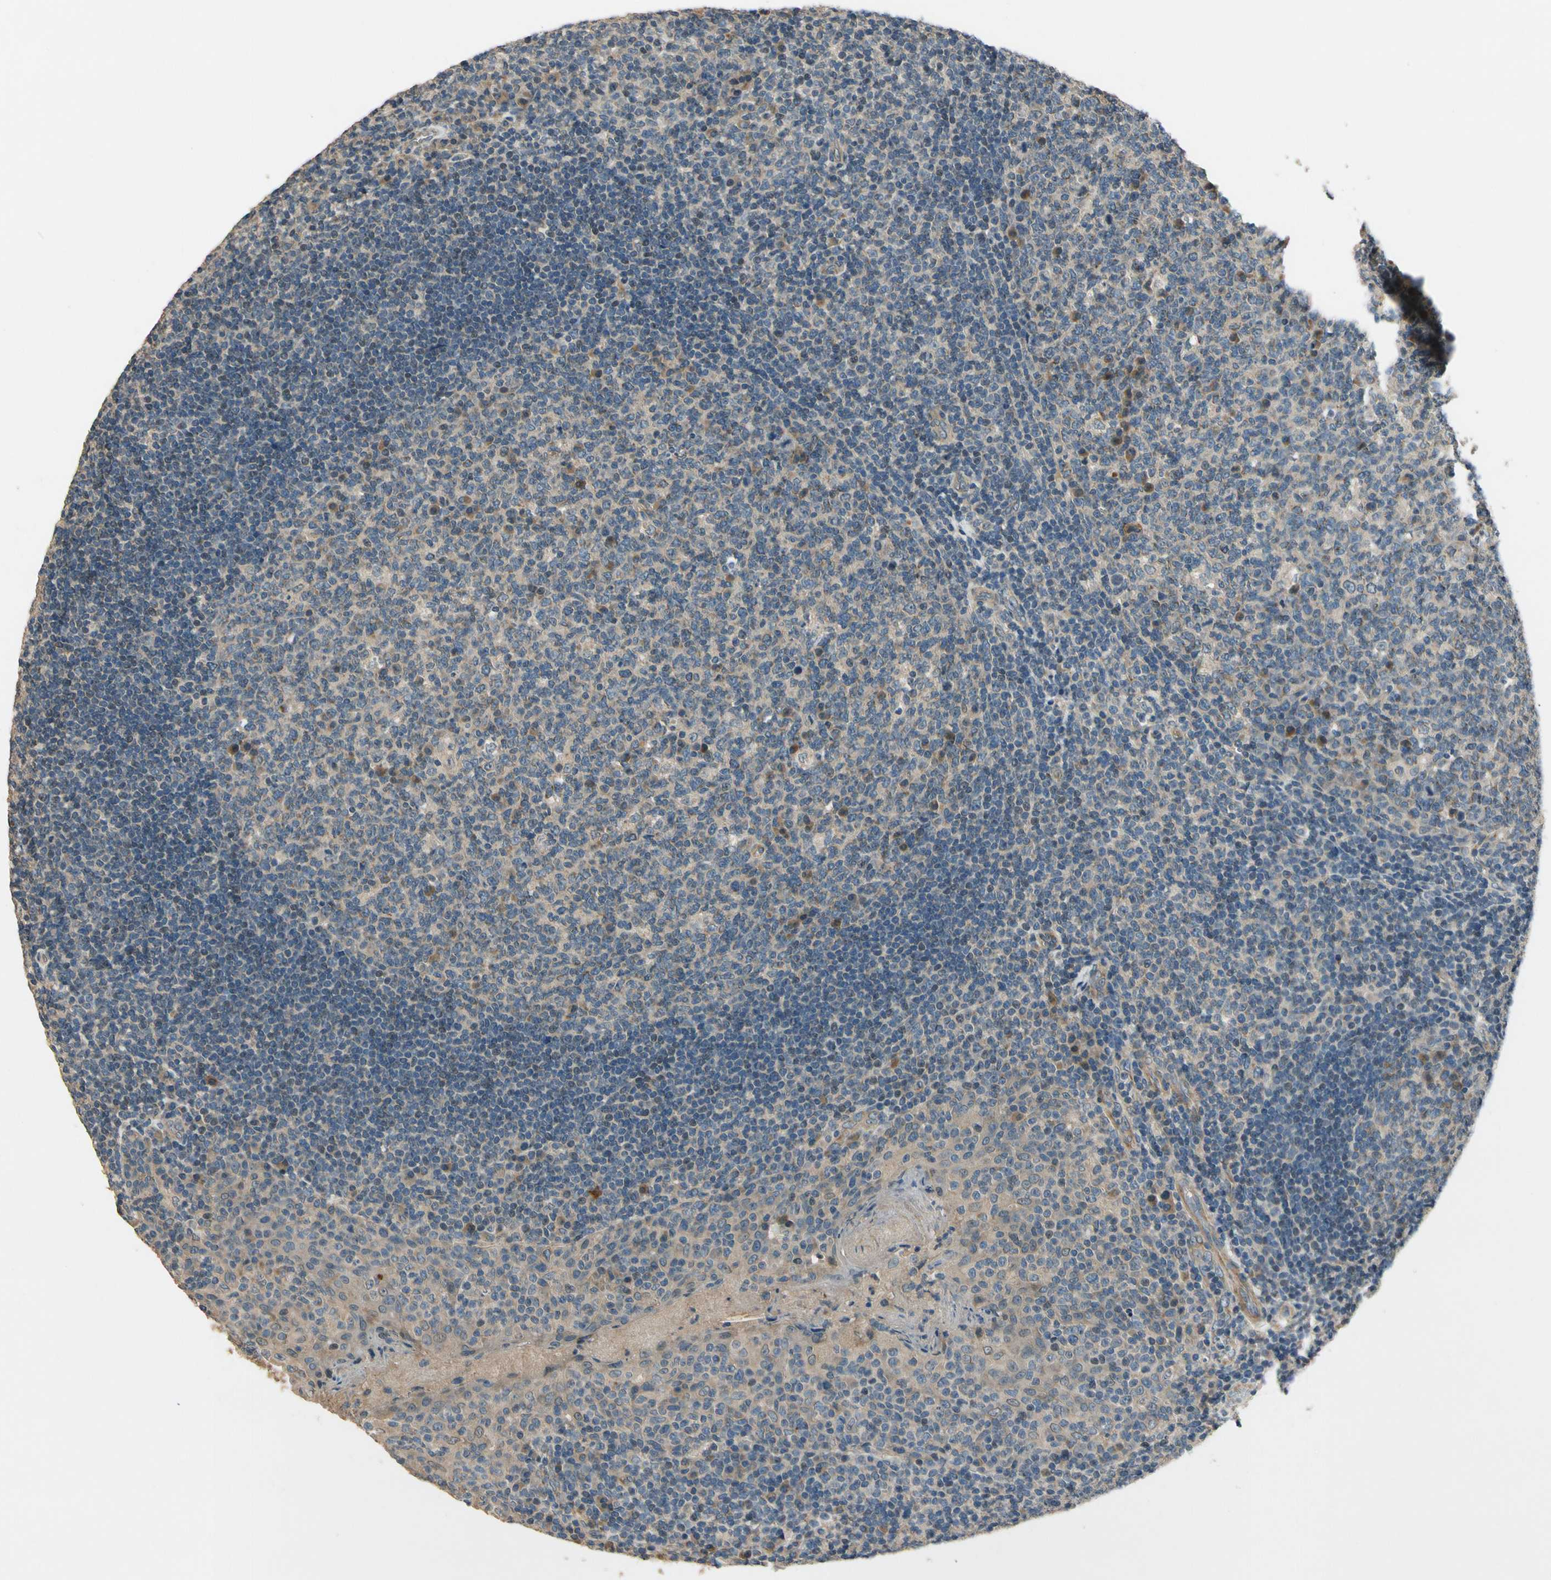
{"staining": {"intensity": "weak", "quantity": "<25%", "location": "cytoplasmic/membranous"}, "tissue": "tonsil", "cell_type": "Germinal center cells", "image_type": "normal", "snomed": [{"axis": "morphology", "description": "Normal tissue, NOS"}, {"axis": "topography", "description": "Tonsil"}], "caption": "The histopathology image shows no significant staining in germinal center cells of tonsil. Brightfield microscopy of immunohistochemistry stained with DAB (brown) and hematoxylin (blue), captured at high magnification.", "gene": "ALKBH3", "patient": {"sex": "male", "age": 17}}